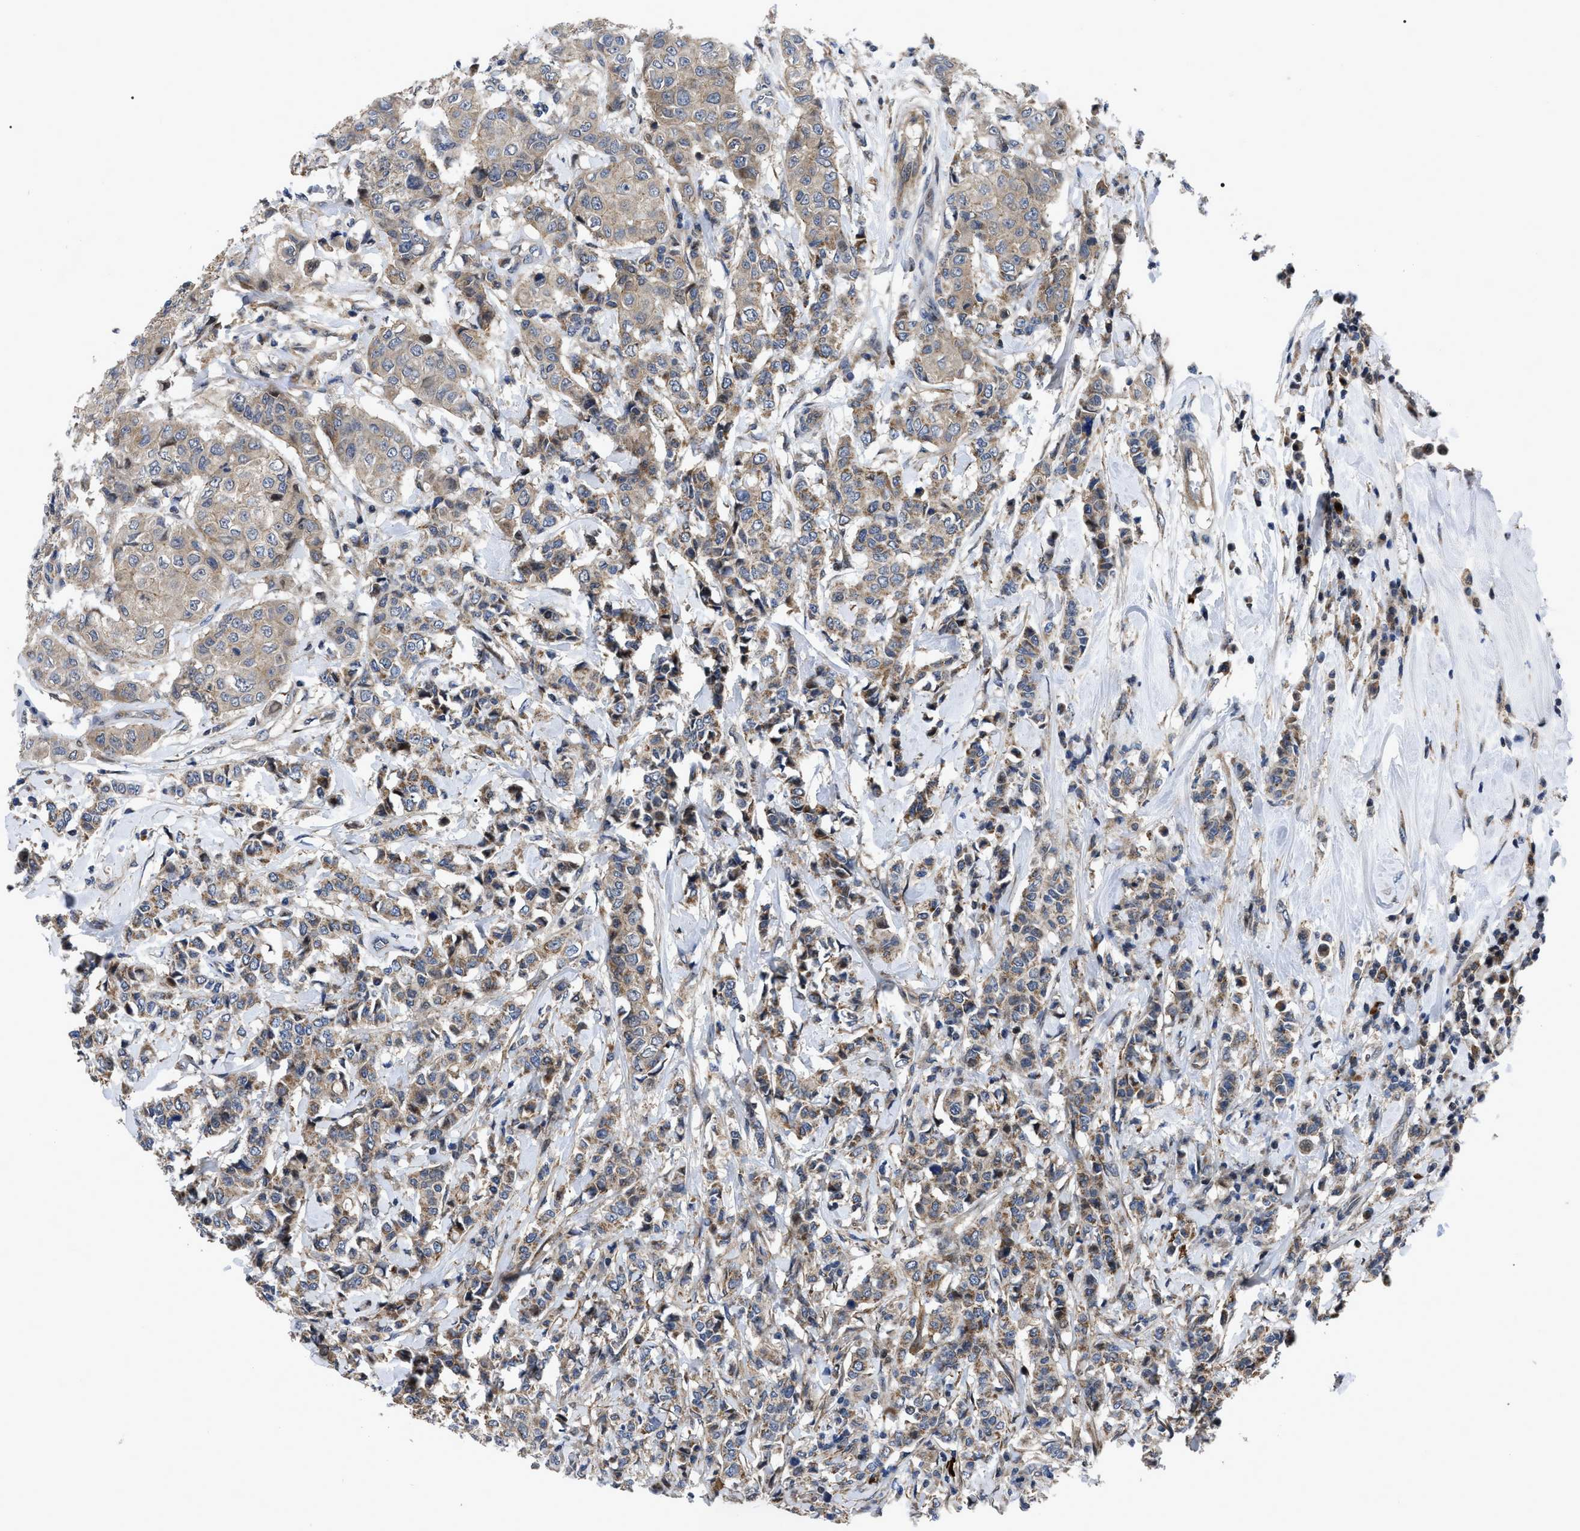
{"staining": {"intensity": "weak", "quantity": ">75%", "location": "cytoplasmic/membranous"}, "tissue": "breast cancer", "cell_type": "Tumor cells", "image_type": "cancer", "snomed": [{"axis": "morphology", "description": "Duct carcinoma"}, {"axis": "topography", "description": "Breast"}], "caption": "DAB immunohistochemical staining of invasive ductal carcinoma (breast) reveals weak cytoplasmic/membranous protein positivity in approximately >75% of tumor cells. Using DAB (brown) and hematoxylin (blue) stains, captured at high magnification using brightfield microscopy.", "gene": "PPWD1", "patient": {"sex": "female", "age": 27}}